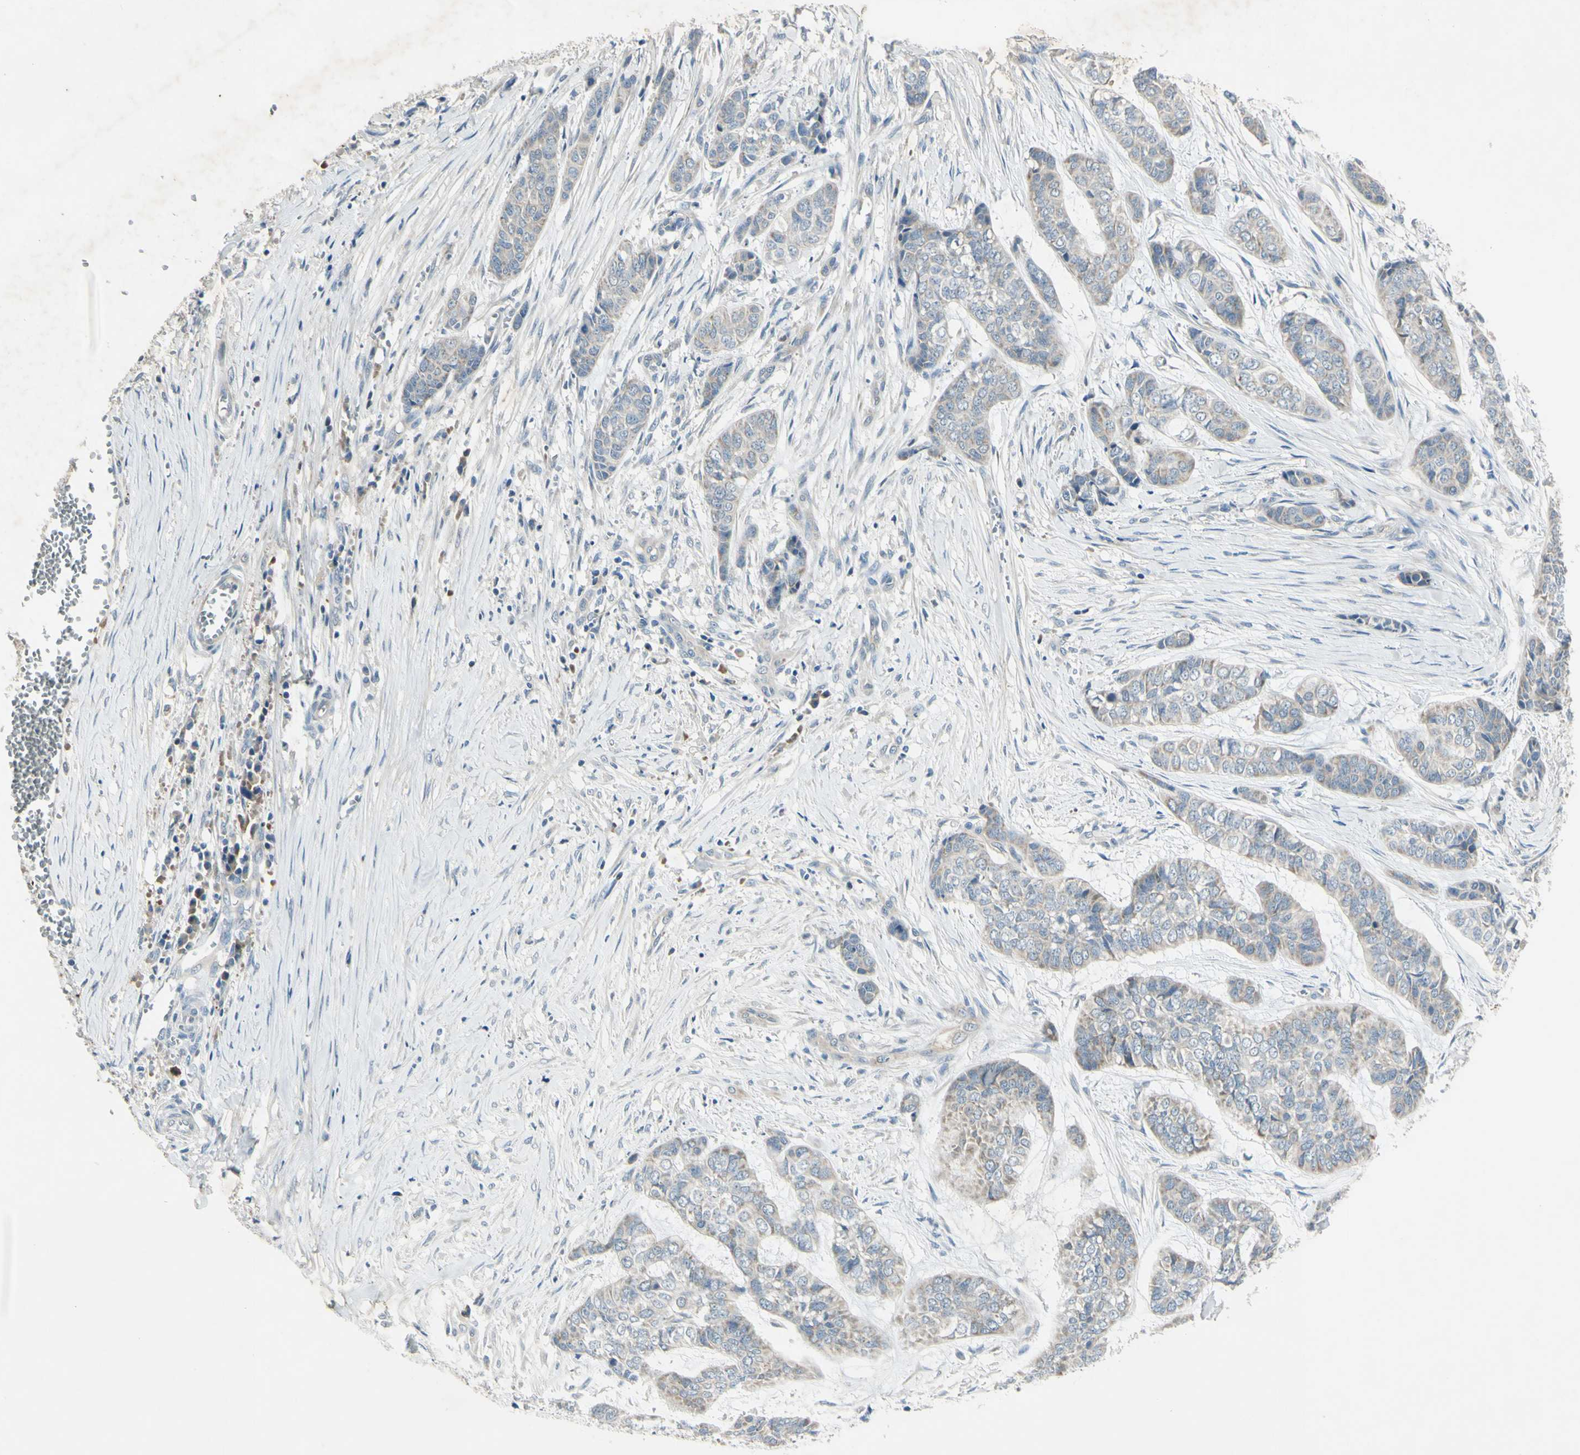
{"staining": {"intensity": "negative", "quantity": "none", "location": "none"}, "tissue": "skin cancer", "cell_type": "Tumor cells", "image_type": "cancer", "snomed": [{"axis": "morphology", "description": "Basal cell carcinoma"}, {"axis": "topography", "description": "Skin"}], "caption": "Tumor cells show no significant protein positivity in basal cell carcinoma (skin).", "gene": "AATK", "patient": {"sex": "female", "age": 64}}